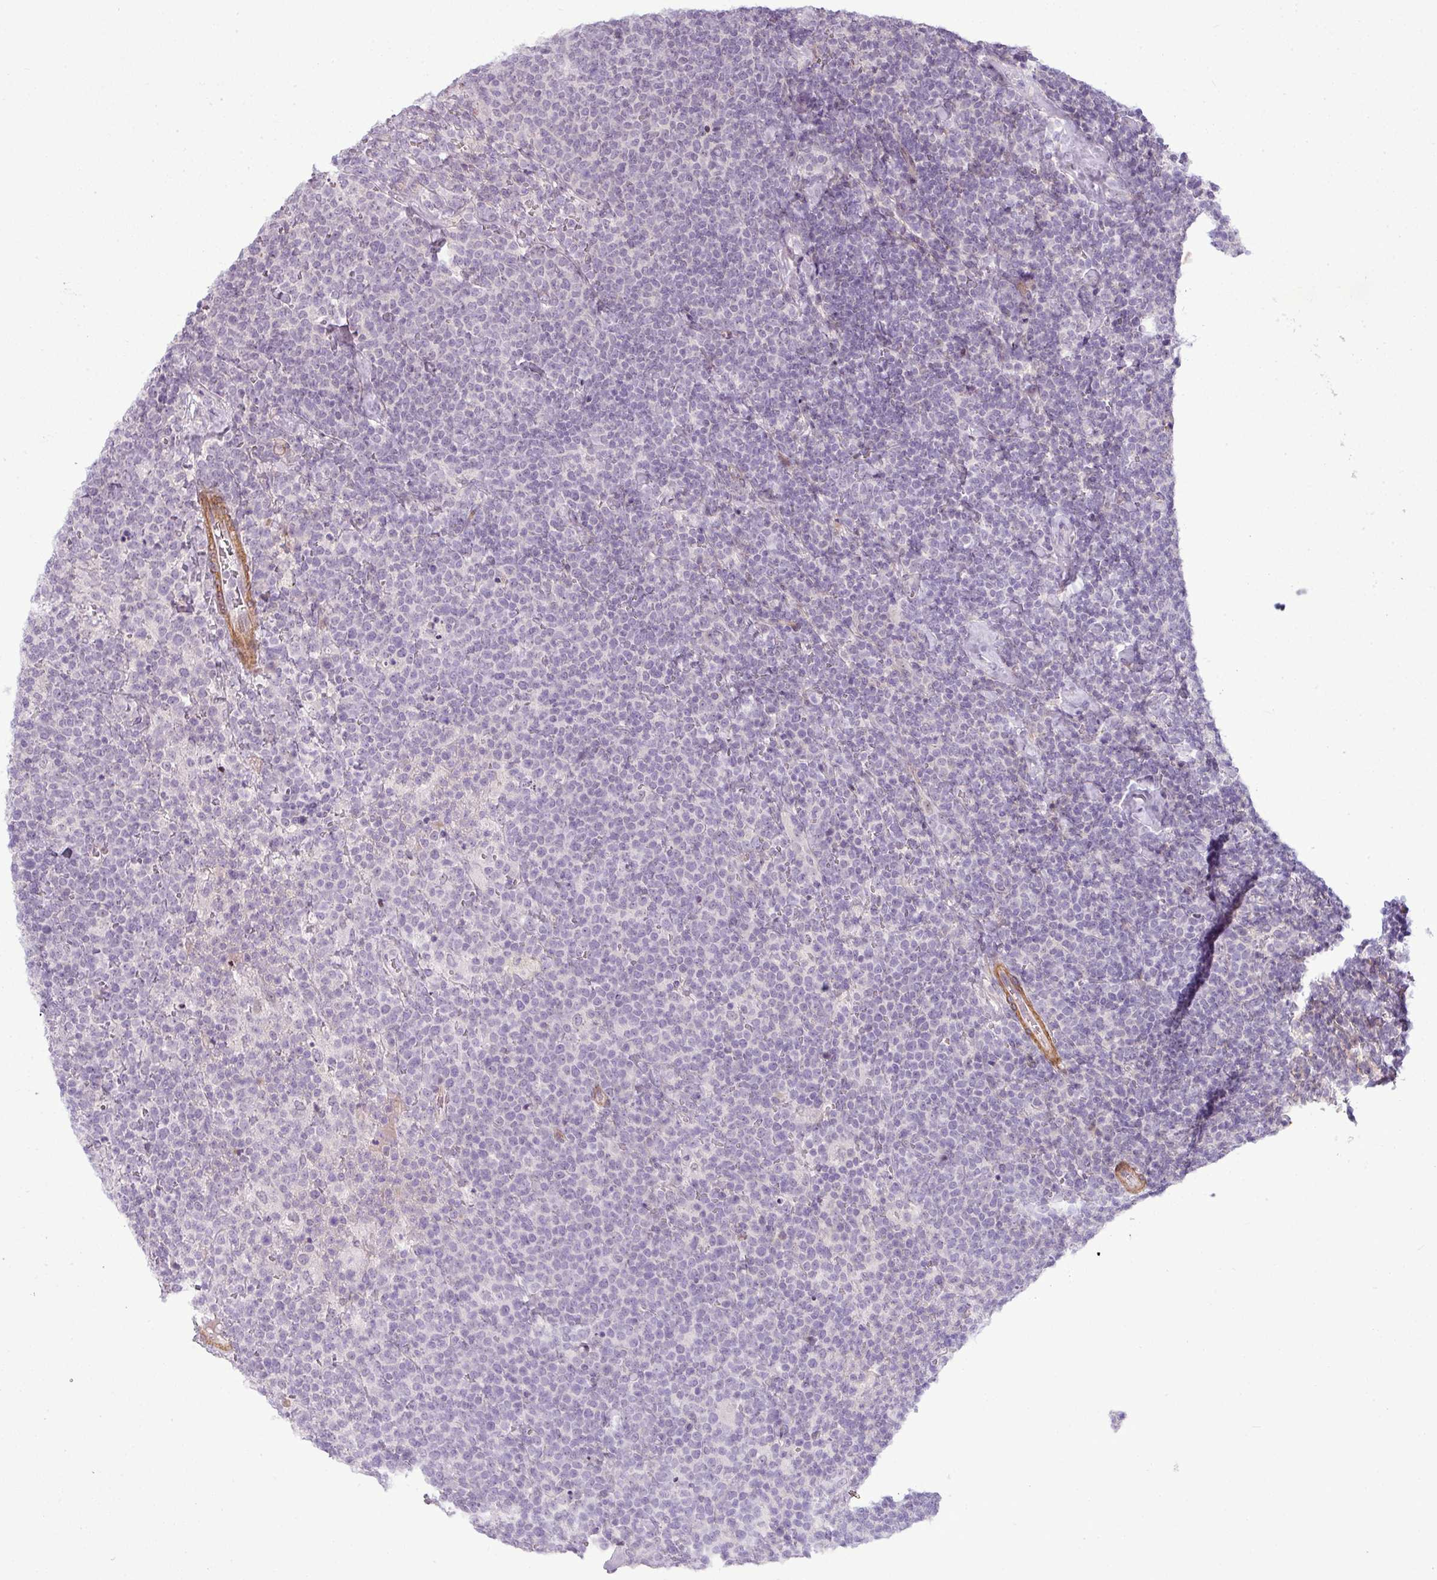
{"staining": {"intensity": "negative", "quantity": "none", "location": "none"}, "tissue": "lymphoma", "cell_type": "Tumor cells", "image_type": "cancer", "snomed": [{"axis": "morphology", "description": "Malignant lymphoma, non-Hodgkin's type, High grade"}, {"axis": "topography", "description": "Lymph node"}], "caption": "The photomicrograph reveals no significant expression in tumor cells of lymphoma.", "gene": "ZNF688", "patient": {"sex": "male", "age": 61}}